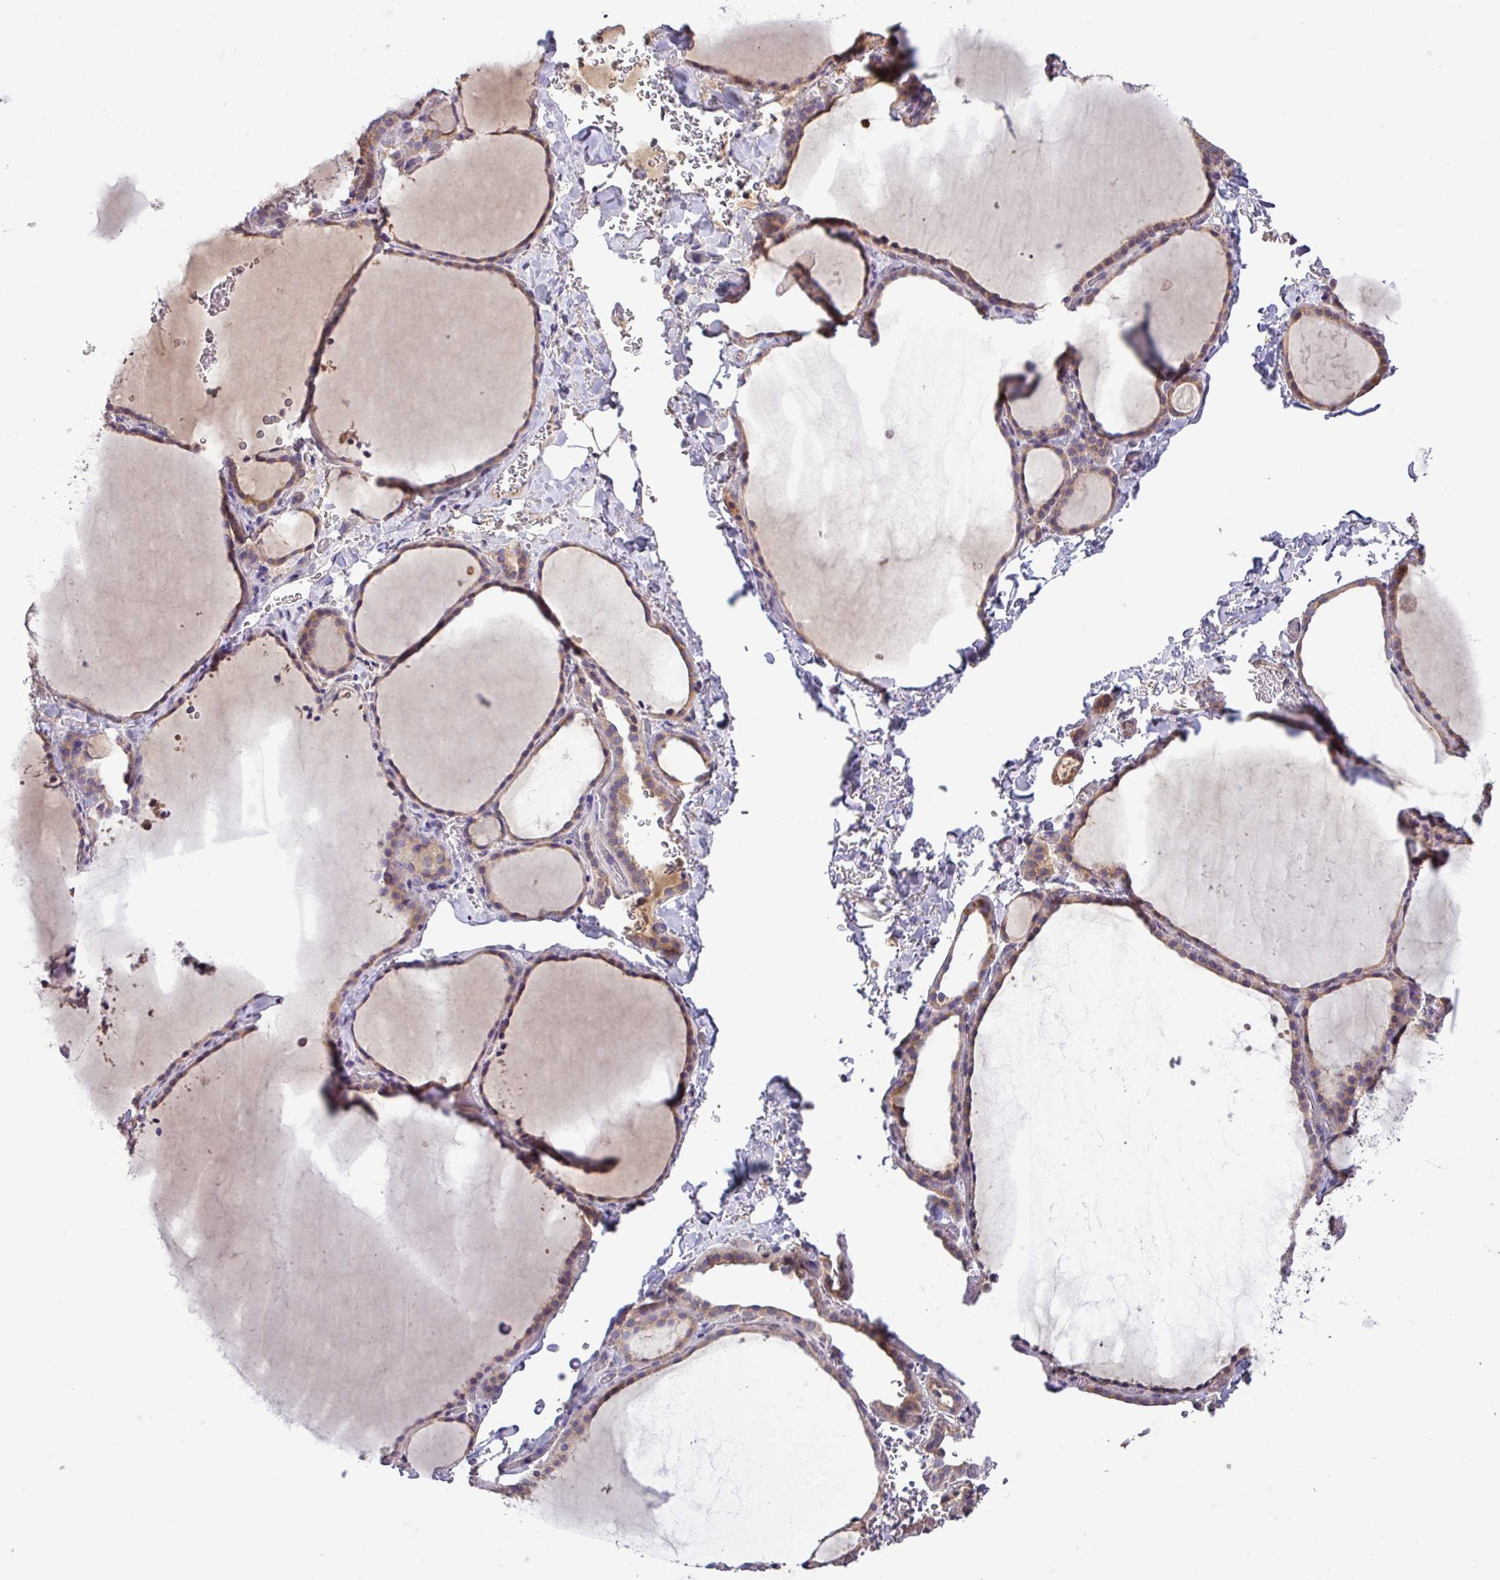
{"staining": {"intensity": "weak", "quantity": "25%-75%", "location": "cytoplasmic/membranous"}, "tissue": "thyroid gland", "cell_type": "Glandular cells", "image_type": "normal", "snomed": [{"axis": "morphology", "description": "Normal tissue, NOS"}, {"axis": "topography", "description": "Thyroid gland"}], "caption": "Immunohistochemistry (IHC) of unremarkable human thyroid gland shows low levels of weak cytoplasmic/membranous positivity in approximately 25%-75% of glandular cells. The protein of interest is stained brown, and the nuclei are stained in blue (DAB (3,3'-diaminobenzidine) IHC with brightfield microscopy, high magnification).", "gene": "TMEM62", "patient": {"sex": "female", "age": 22}}